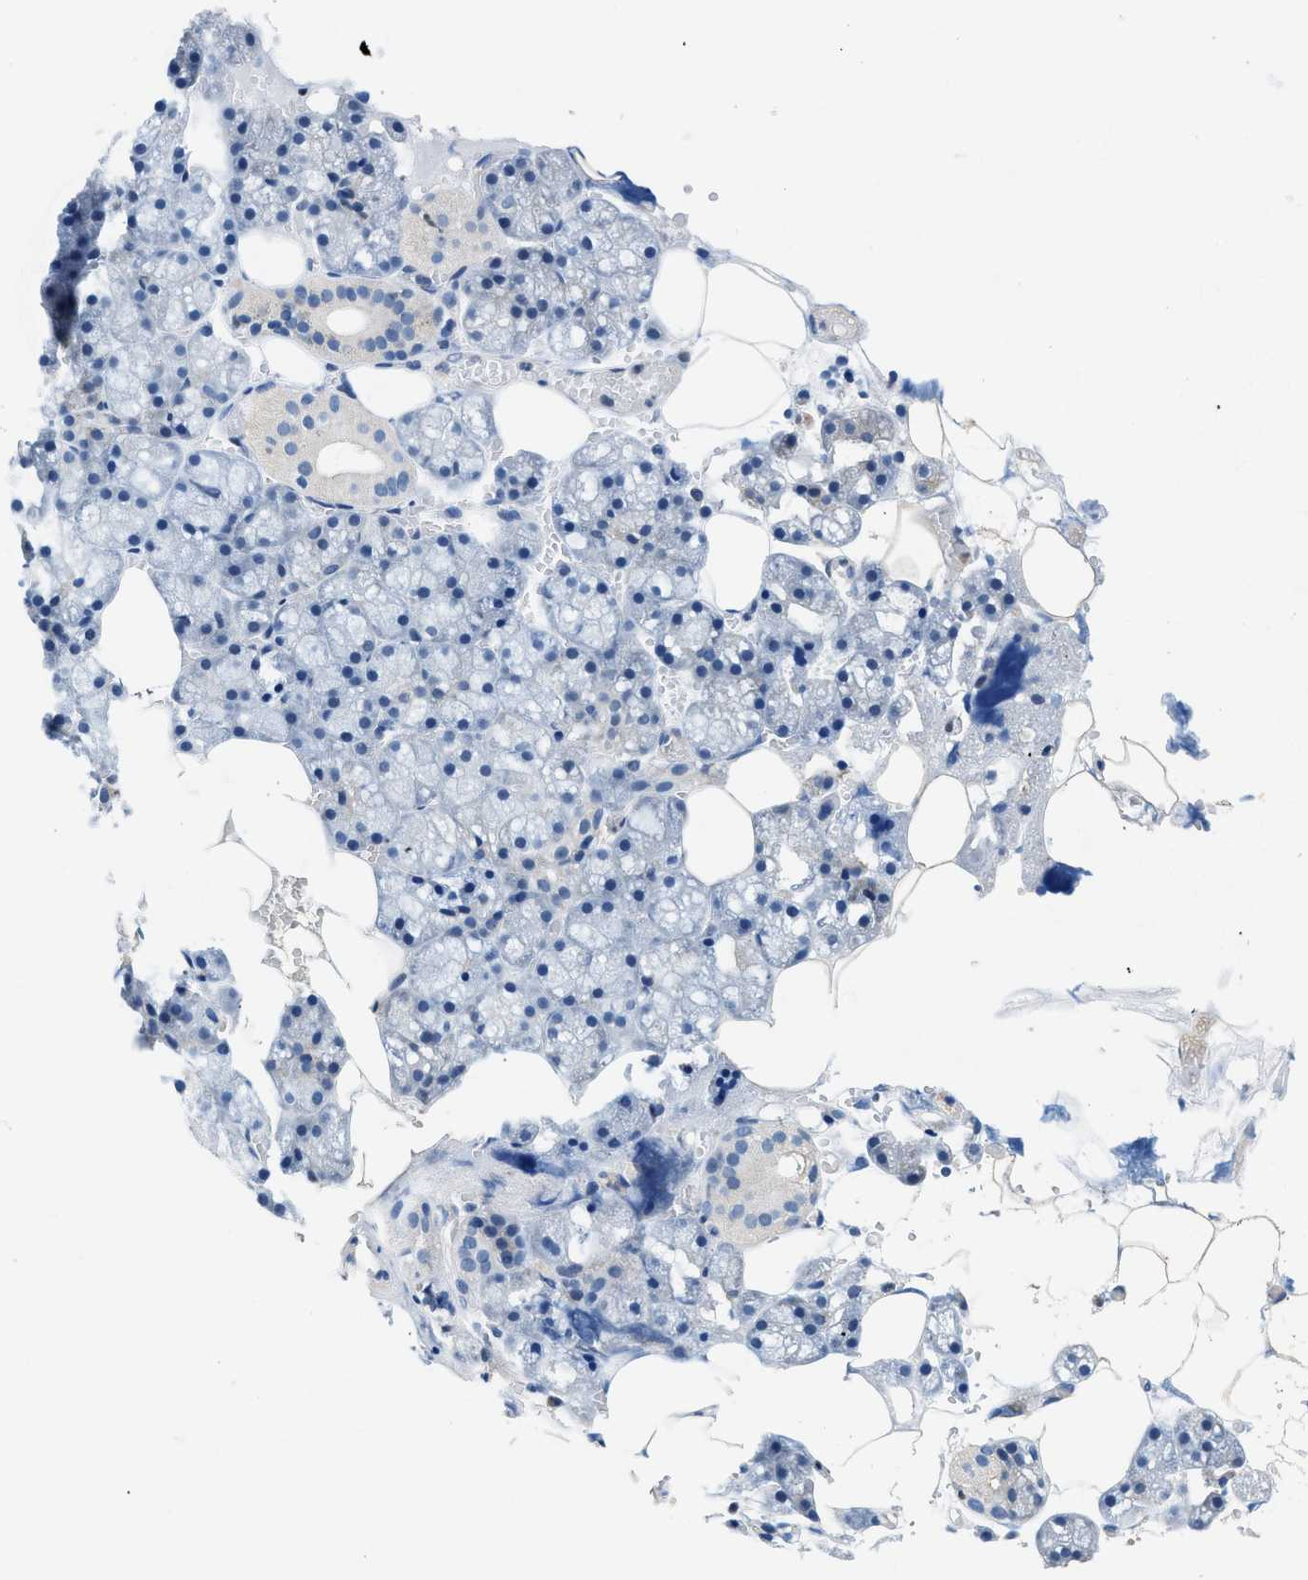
{"staining": {"intensity": "moderate", "quantity": "<25%", "location": "cytoplasmic/membranous"}, "tissue": "salivary gland", "cell_type": "Glandular cells", "image_type": "normal", "snomed": [{"axis": "morphology", "description": "Normal tissue, NOS"}, {"axis": "topography", "description": "Salivary gland"}], "caption": "Protein analysis of benign salivary gland exhibits moderate cytoplasmic/membranous staining in about <25% of glandular cells.", "gene": "COPS2", "patient": {"sex": "male", "age": 62}}